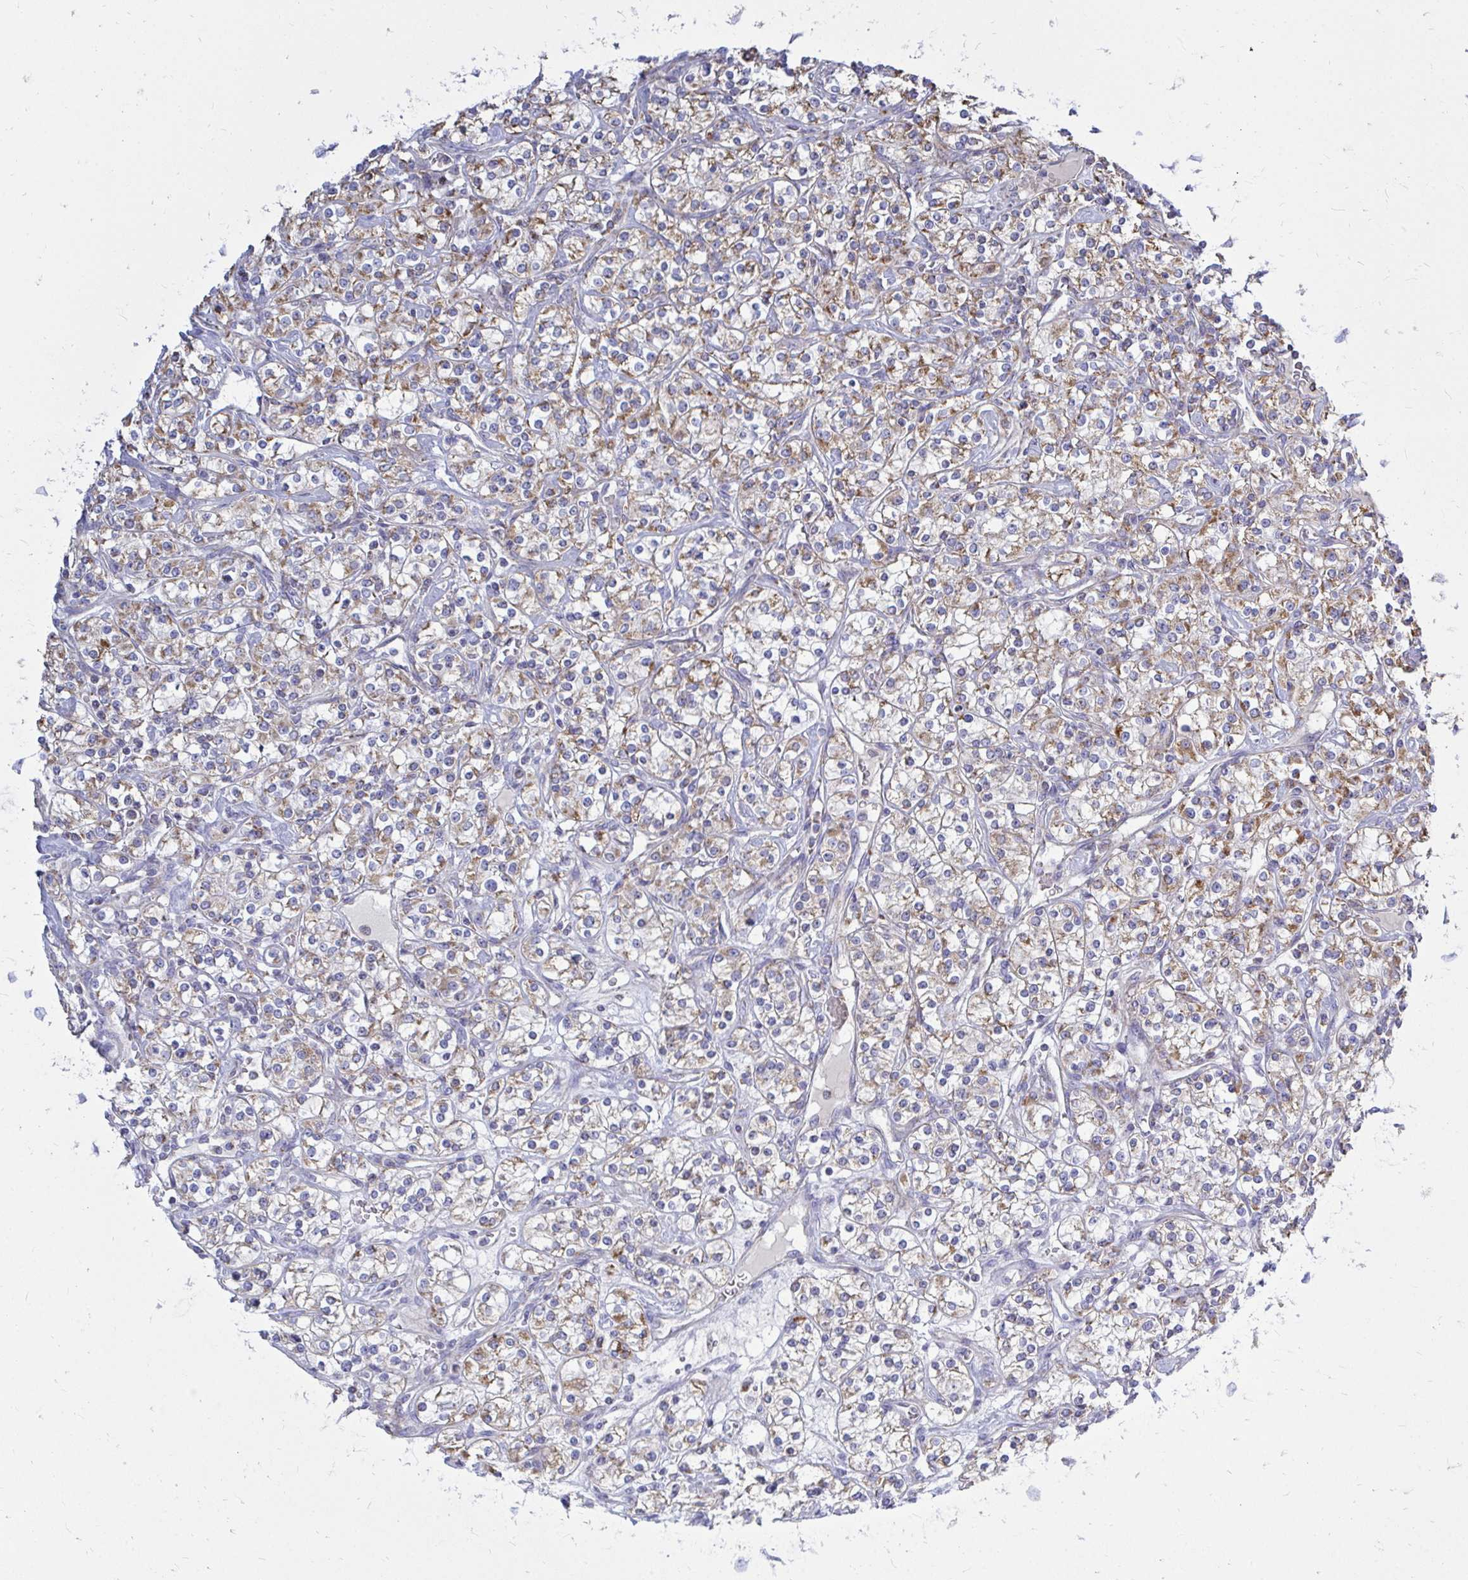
{"staining": {"intensity": "moderate", "quantity": ">75%", "location": "cytoplasmic/membranous"}, "tissue": "renal cancer", "cell_type": "Tumor cells", "image_type": "cancer", "snomed": [{"axis": "morphology", "description": "Adenocarcinoma, NOS"}, {"axis": "topography", "description": "Kidney"}], "caption": "Human renal cancer stained for a protein (brown) reveals moderate cytoplasmic/membranous positive expression in about >75% of tumor cells.", "gene": "OR10R2", "patient": {"sex": "male", "age": 77}}